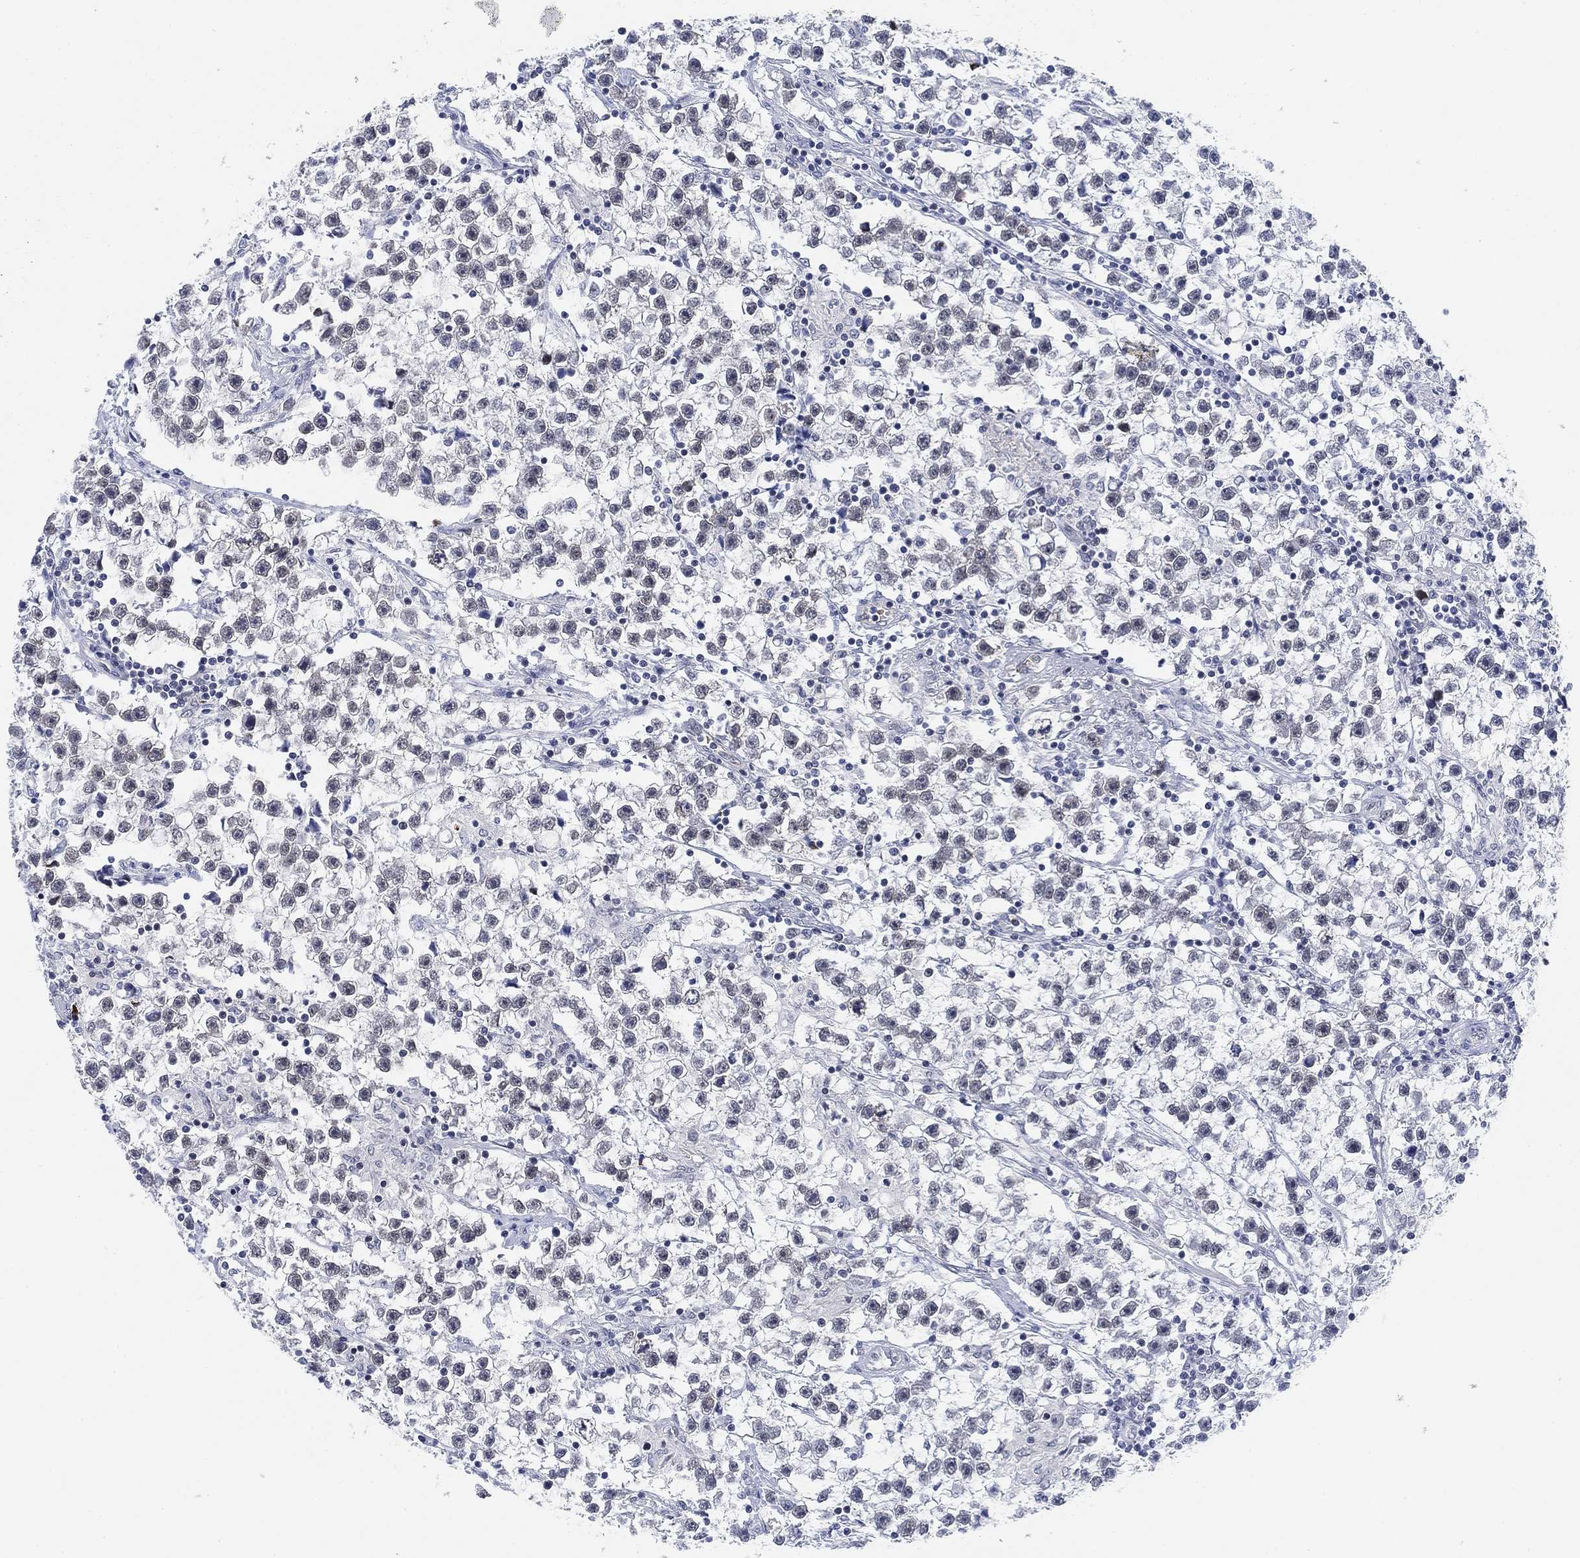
{"staining": {"intensity": "negative", "quantity": "none", "location": "none"}, "tissue": "testis cancer", "cell_type": "Tumor cells", "image_type": "cancer", "snomed": [{"axis": "morphology", "description": "Seminoma, NOS"}, {"axis": "topography", "description": "Testis"}], "caption": "DAB (3,3'-diaminobenzidine) immunohistochemical staining of testis cancer exhibits no significant positivity in tumor cells.", "gene": "PAX6", "patient": {"sex": "male", "age": 59}}